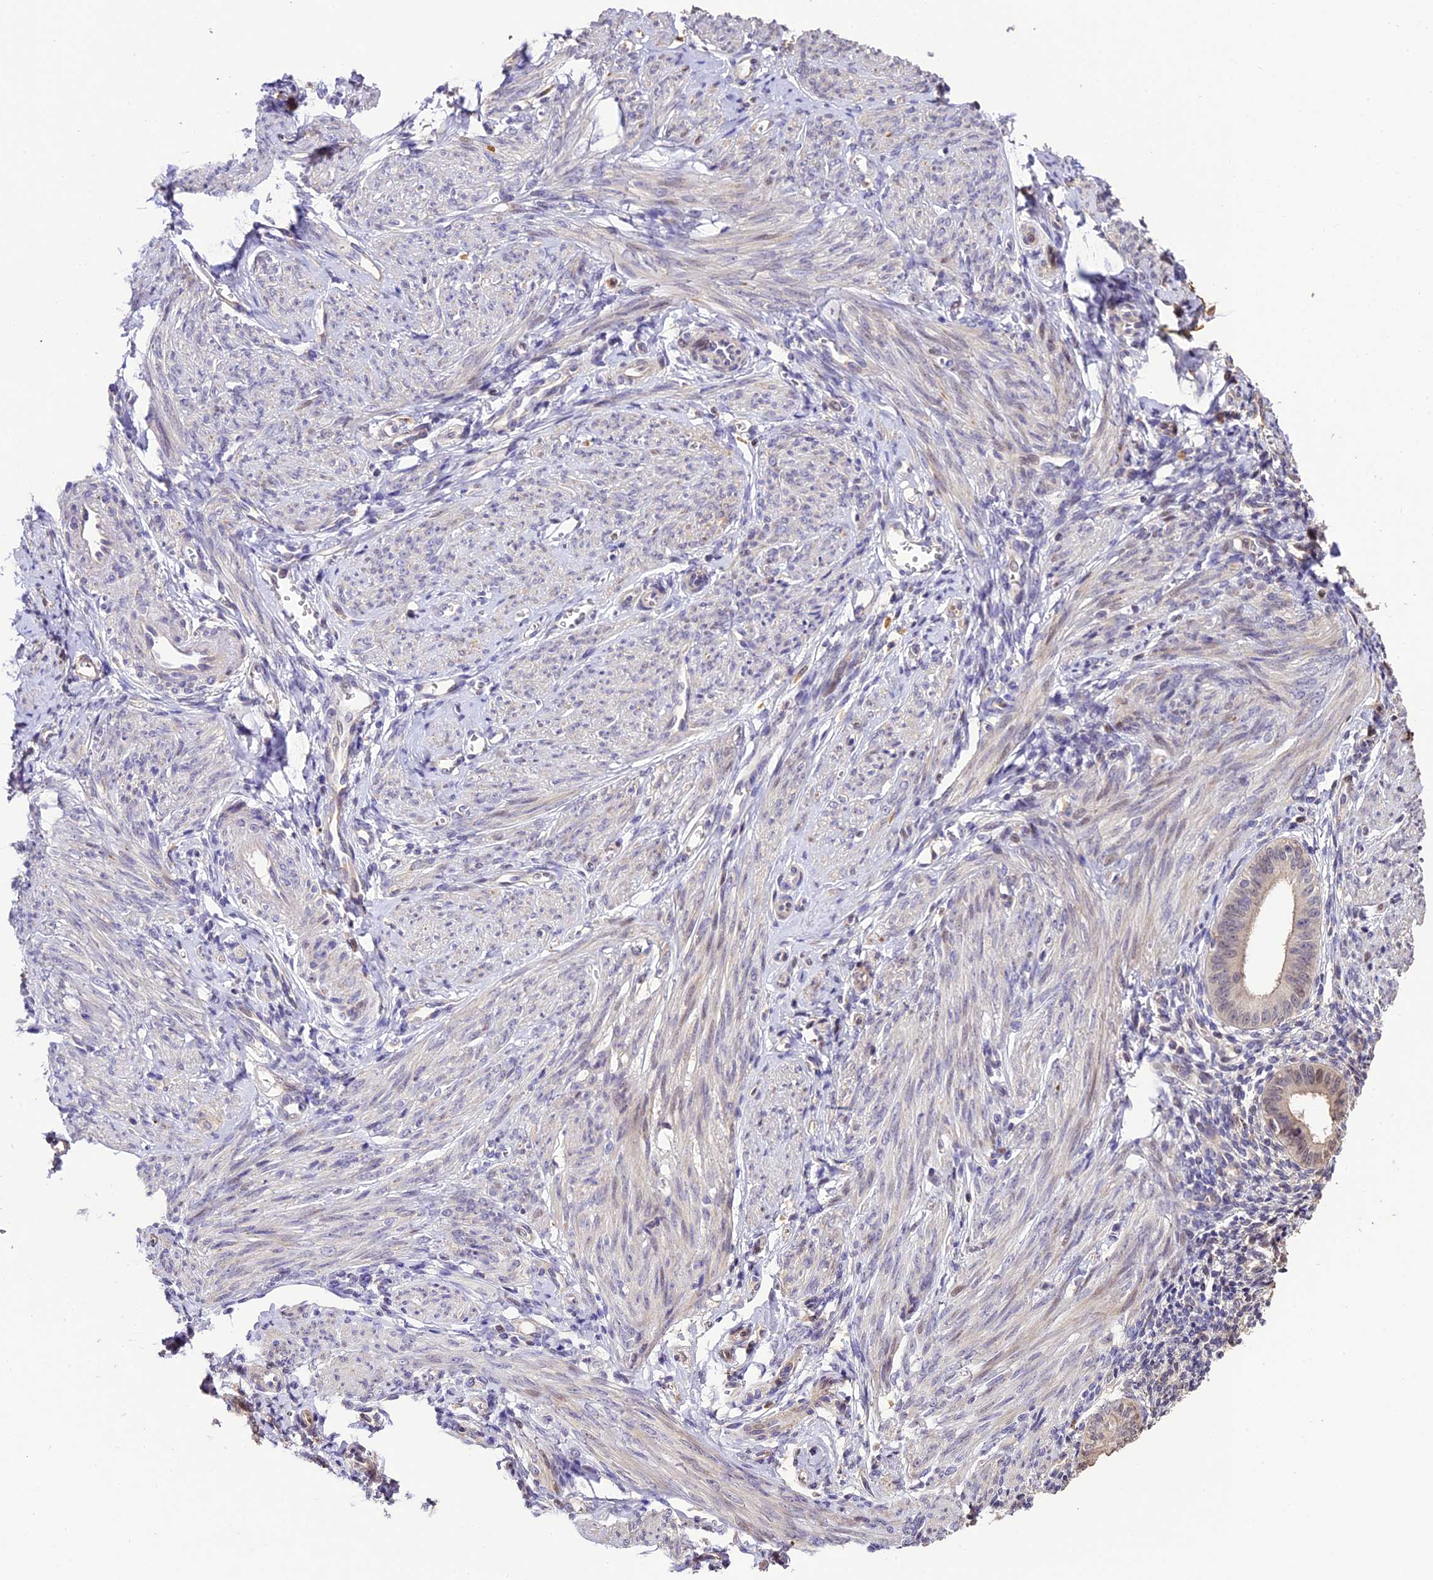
{"staining": {"intensity": "negative", "quantity": "none", "location": "none"}, "tissue": "endometrium", "cell_type": "Cells in endometrial stroma", "image_type": "normal", "snomed": [{"axis": "morphology", "description": "Normal tissue, NOS"}, {"axis": "topography", "description": "Uterus"}, {"axis": "topography", "description": "Endometrium"}], "caption": "Protein analysis of unremarkable endometrium exhibits no significant expression in cells in endometrial stroma. Brightfield microscopy of immunohistochemistry stained with DAB (3,3'-diaminobenzidine) (brown) and hematoxylin (blue), captured at high magnification.", "gene": "DGKH", "patient": {"sex": "female", "age": 48}}